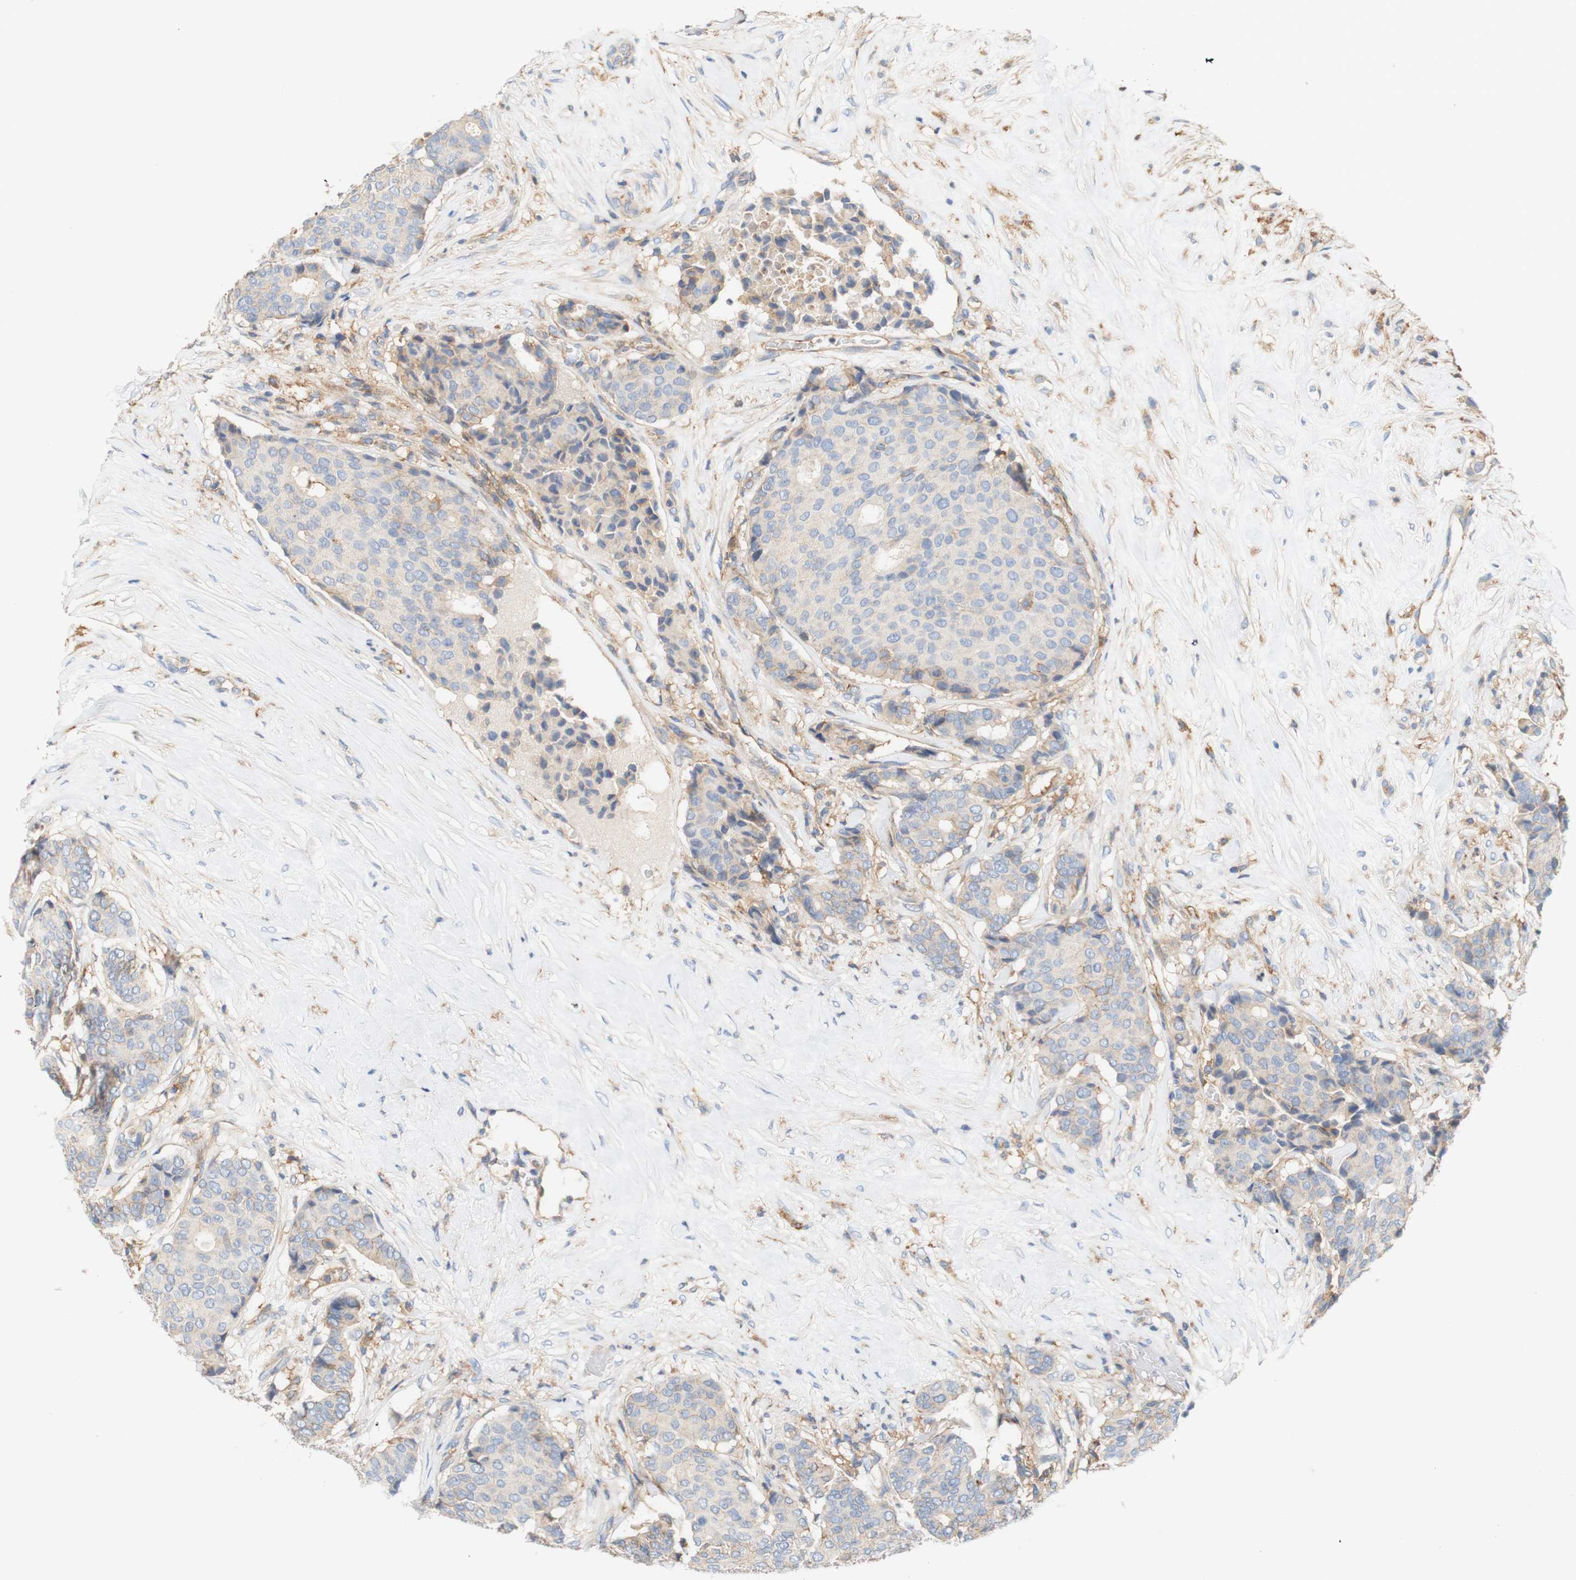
{"staining": {"intensity": "weak", "quantity": "<25%", "location": "cytoplasmic/membranous"}, "tissue": "breast cancer", "cell_type": "Tumor cells", "image_type": "cancer", "snomed": [{"axis": "morphology", "description": "Duct carcinoma"}, {"axis": "topography", "description": "Breast"}], "caption": "This photomicrograph is of intraductal carcinoma (breast) stained with IHC to label a protein in brown with the nuclei are counter-stained blue. There is no staining in tumor cells.", "gene": "PCDH7", "patient": {"sex": "female", "age": 75}}